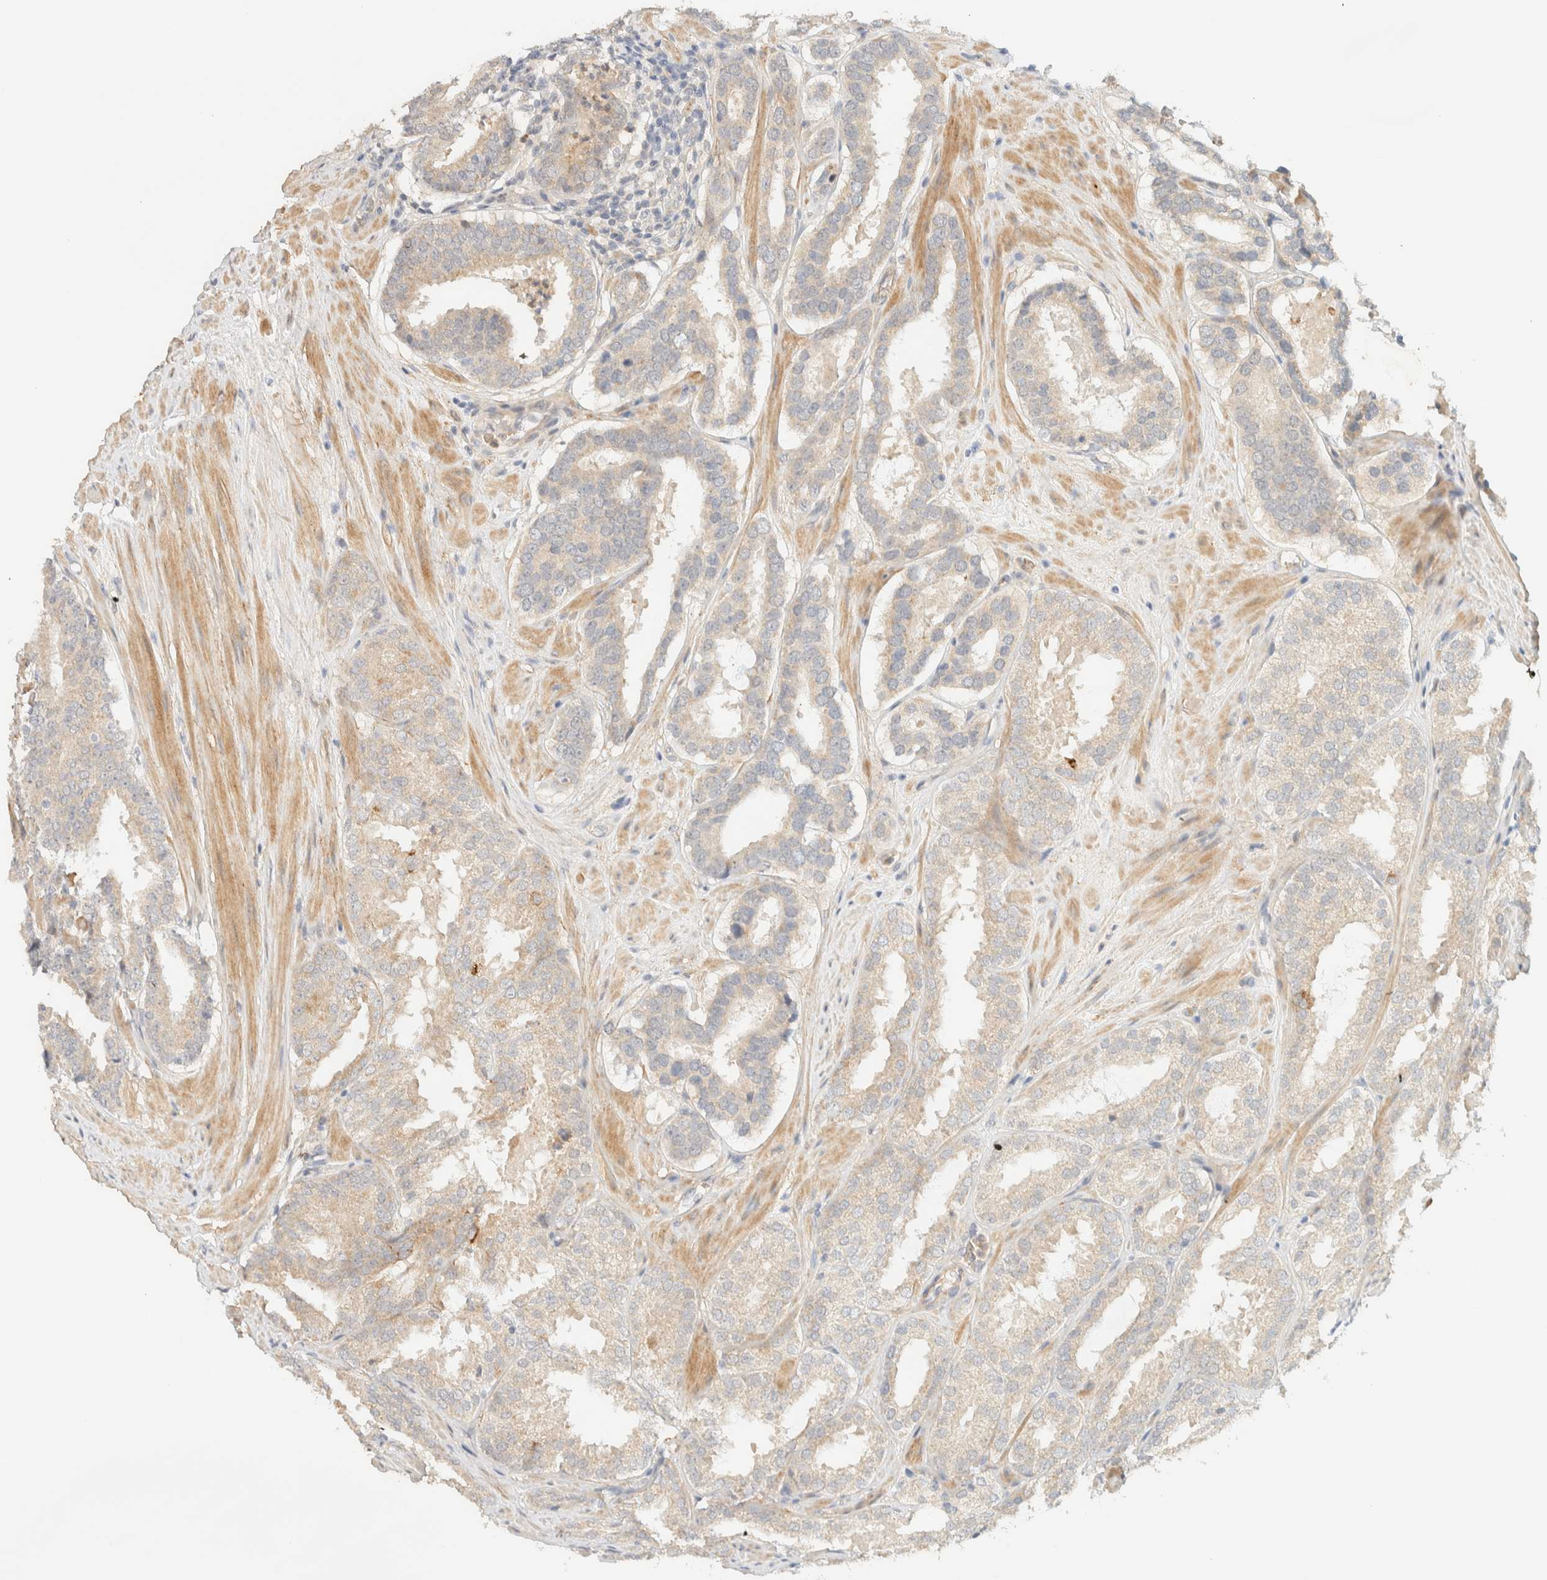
{"staining": {"intensity": "weak", "quantity": "25%-75%", "location": "cytoplasmic/membranous"}, "tissue": "prostate cancer", "cell_type": "Tumor cells", "image_type": "cancer", "snomed": [{"axis": "morphology", "description": "Adenocarcinoma, Low grade"}, {"axis": "topography", "description": "Prostate"}], "caption": "Immunohistochemical staining of adenocarcinoma (low-grade) (prostate) reveals weak cytoplasmic/membranous protein staining in approximately 25%-75% of tumor cells.", "gene": "TNK1", "patient": {"sex": "male", "age": 69}}